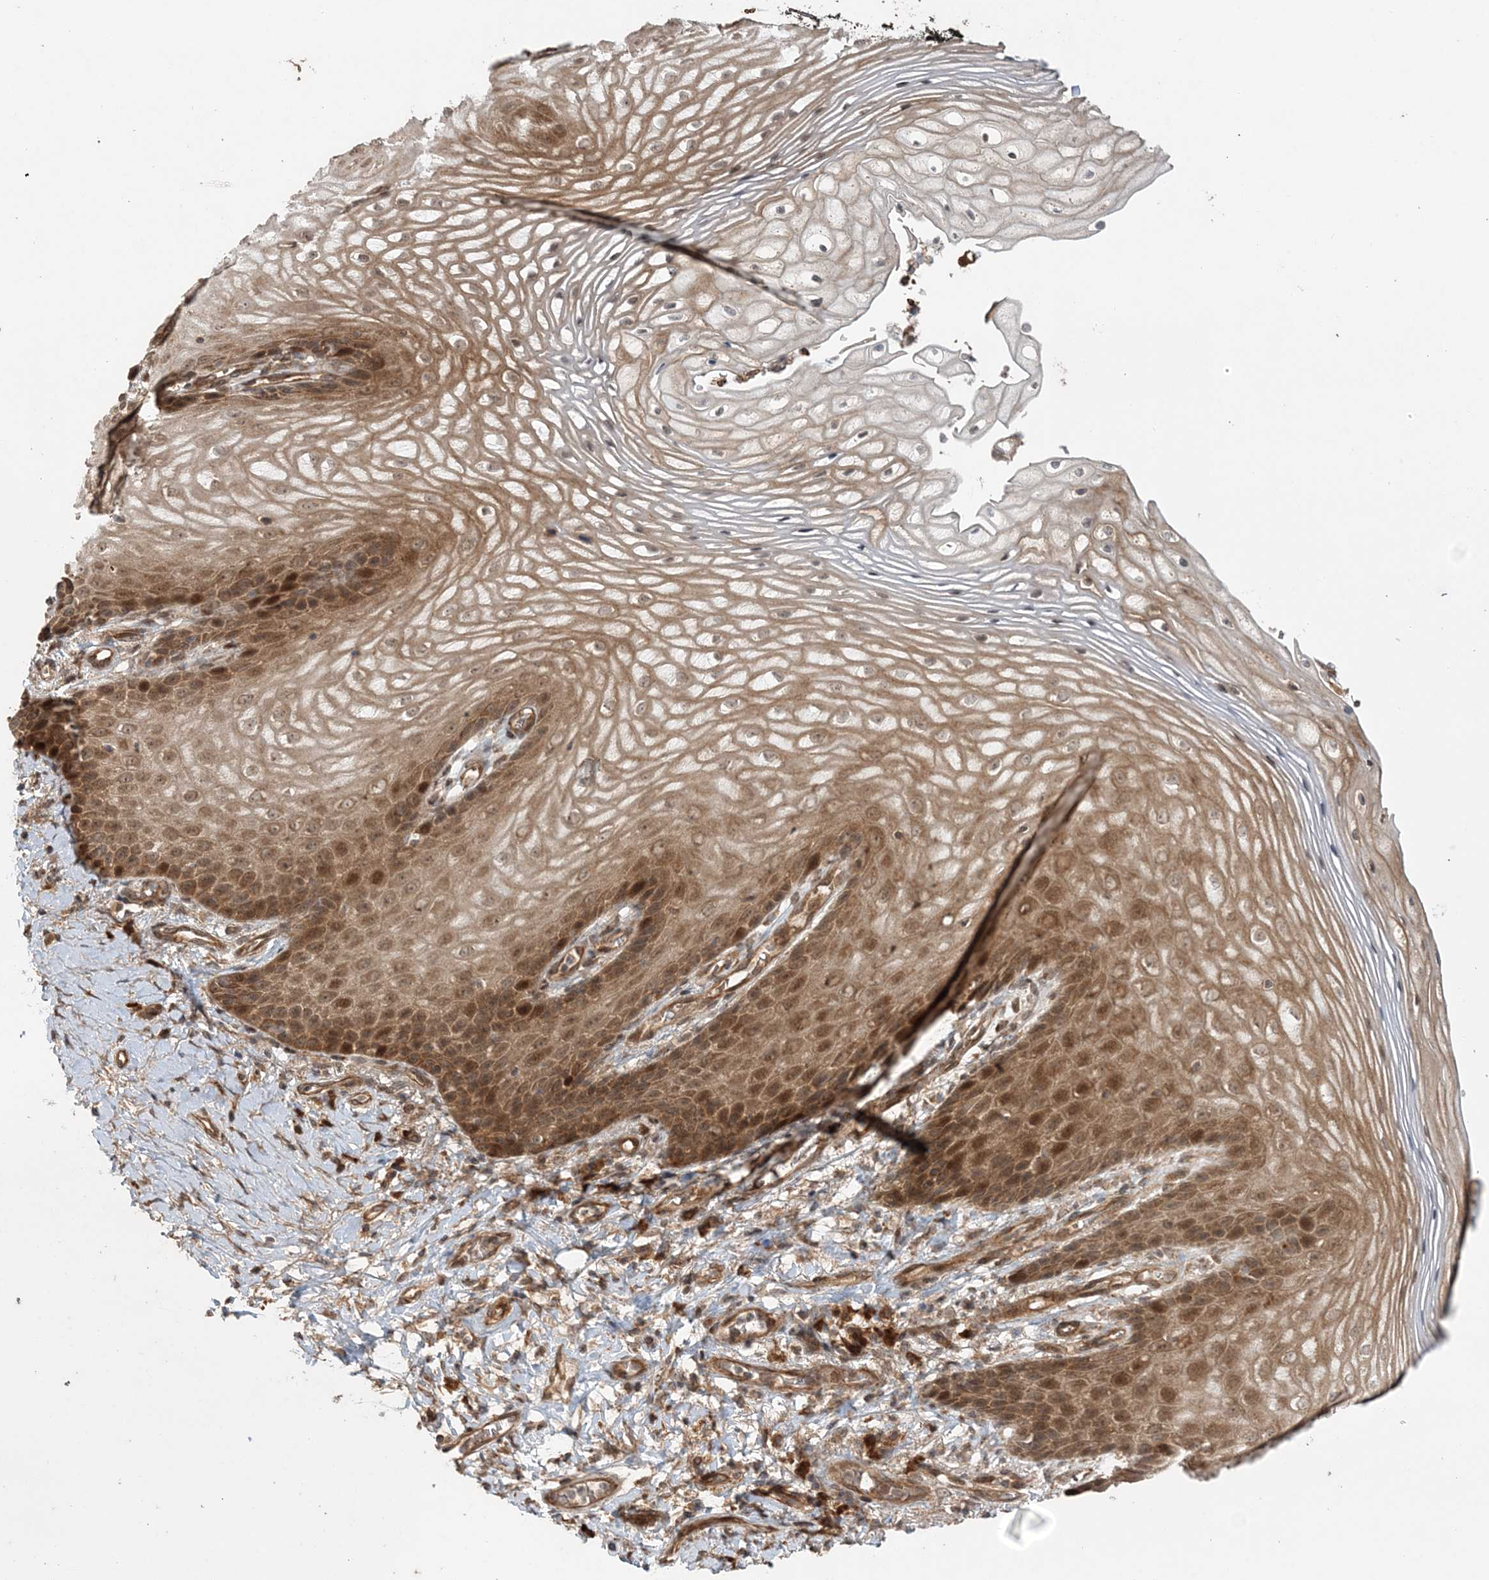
{"staining": {"intensity": "moderate", "quantity": ">75%", "location": "cytoplasmic/membranous,nuclear"}, "tissue": "vagina", "cell_type": "Squamous epithelial cells", "image_type": "normal", "snomed": [{"axis": "morphology", "description": "Normal tissue, NOS"}, {"axis": "topography", "description": "Vagina"}], "caption": "A photomicrograph showing moderate cytoplasmic/membranous,nuclear staining in about >75% of squamous epithelial cells in normal vagina, as visualized by brown immunohistochemical staining.", "gene": "UBTD2", "patient": {"sex": "female", "age": 60}}